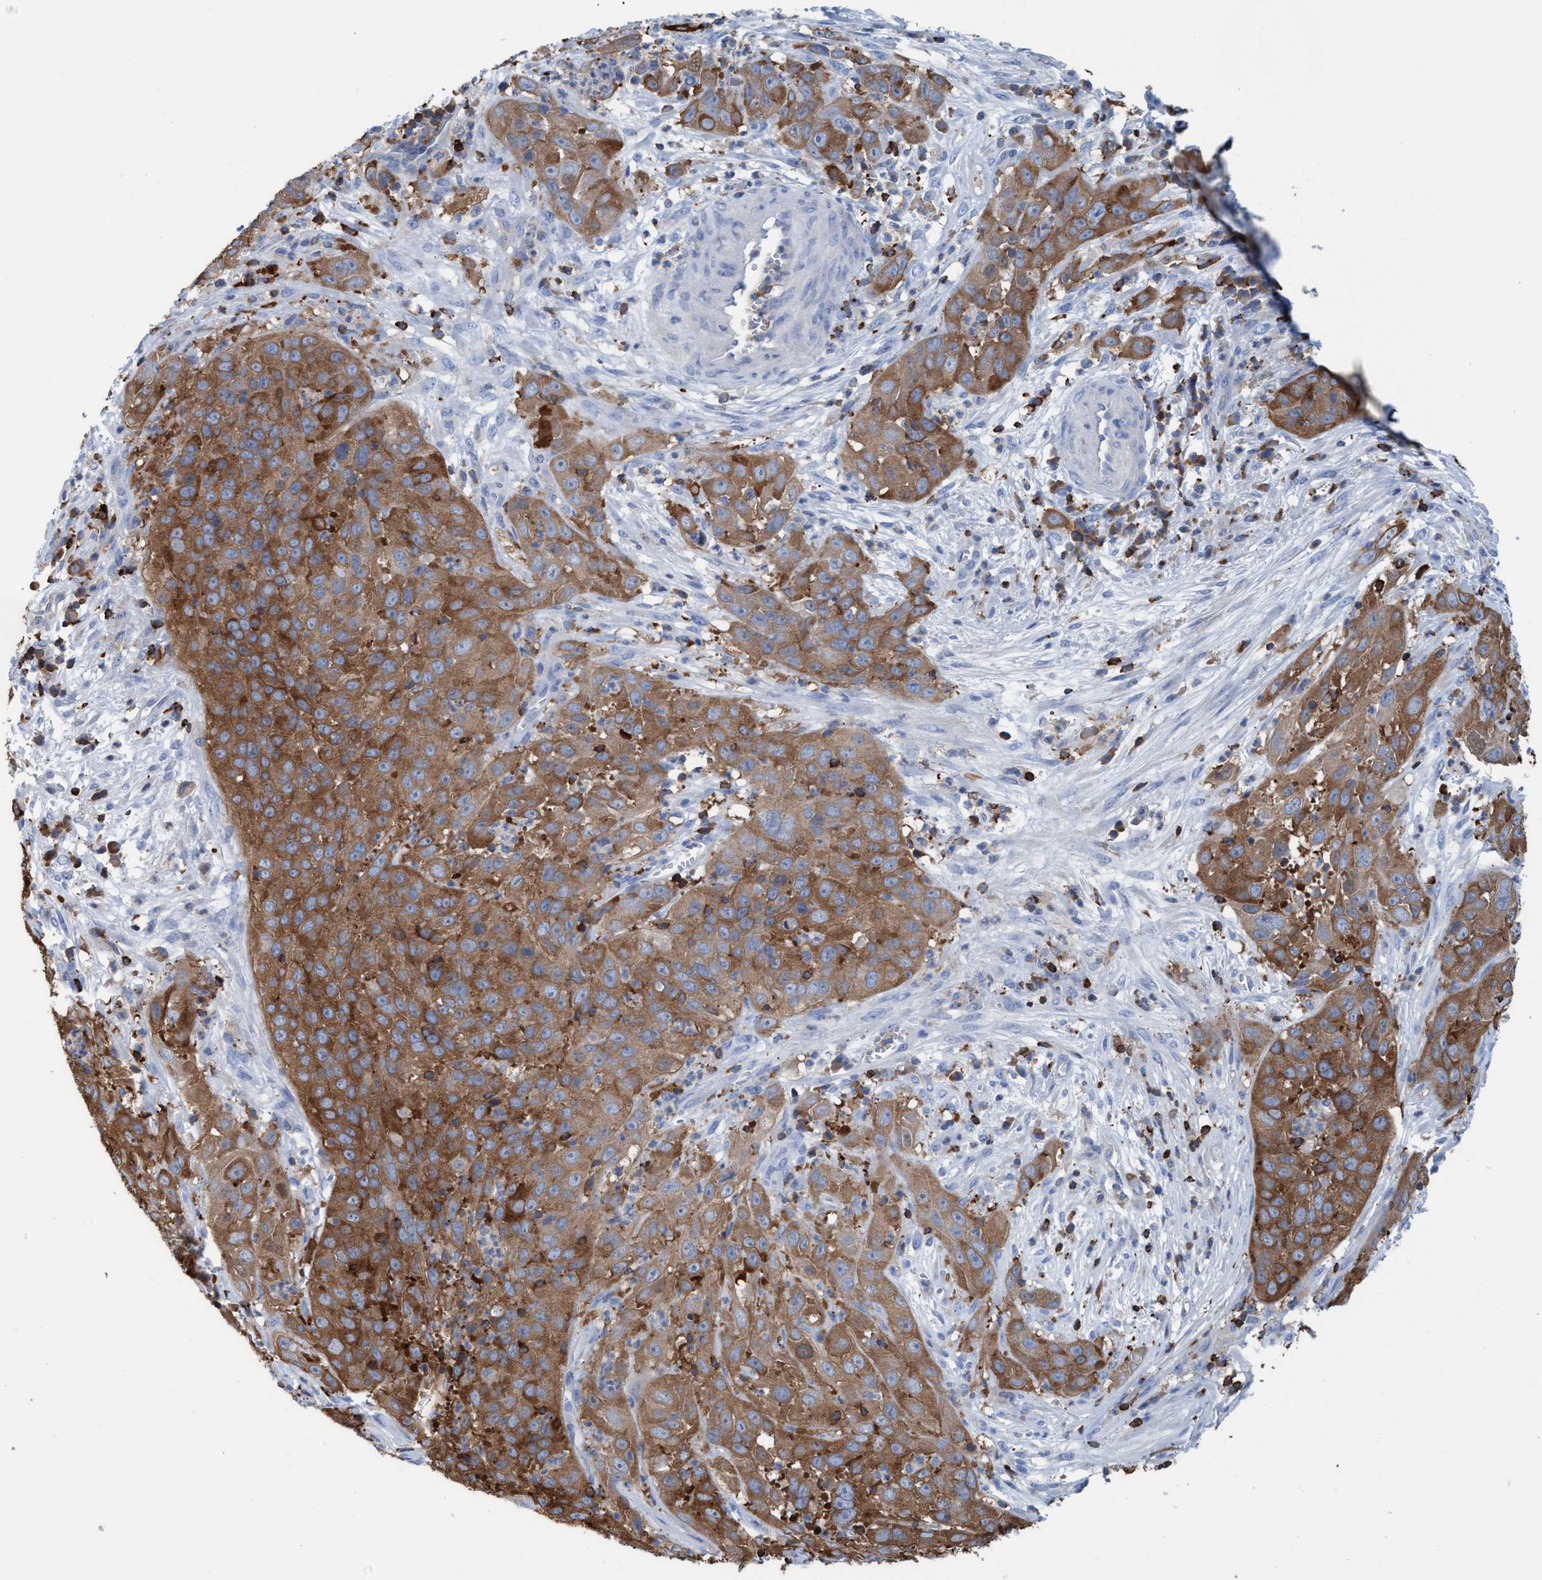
{"staining": {"intensity": "moderate", "quantity": ">75%", "location": "cytoplasmic/membranous"}, "tissue": "cervical cancer", "cell_type": "Tumor cells", "image_type": "cancer", "snomed": [{"axis": "morphology", "description": "Squamous cell carcinoma, NOS"}, {"axis": "topography", "description": "Cervix"}], "caption": "Cervical squamous cell carcinoma stained with a brown dye reveals moderate cytoplasmic/membranous positive staining in about >75% of tumor cells.", "gene": "EZR", "patient": {"sex": "female", "age": 32}}